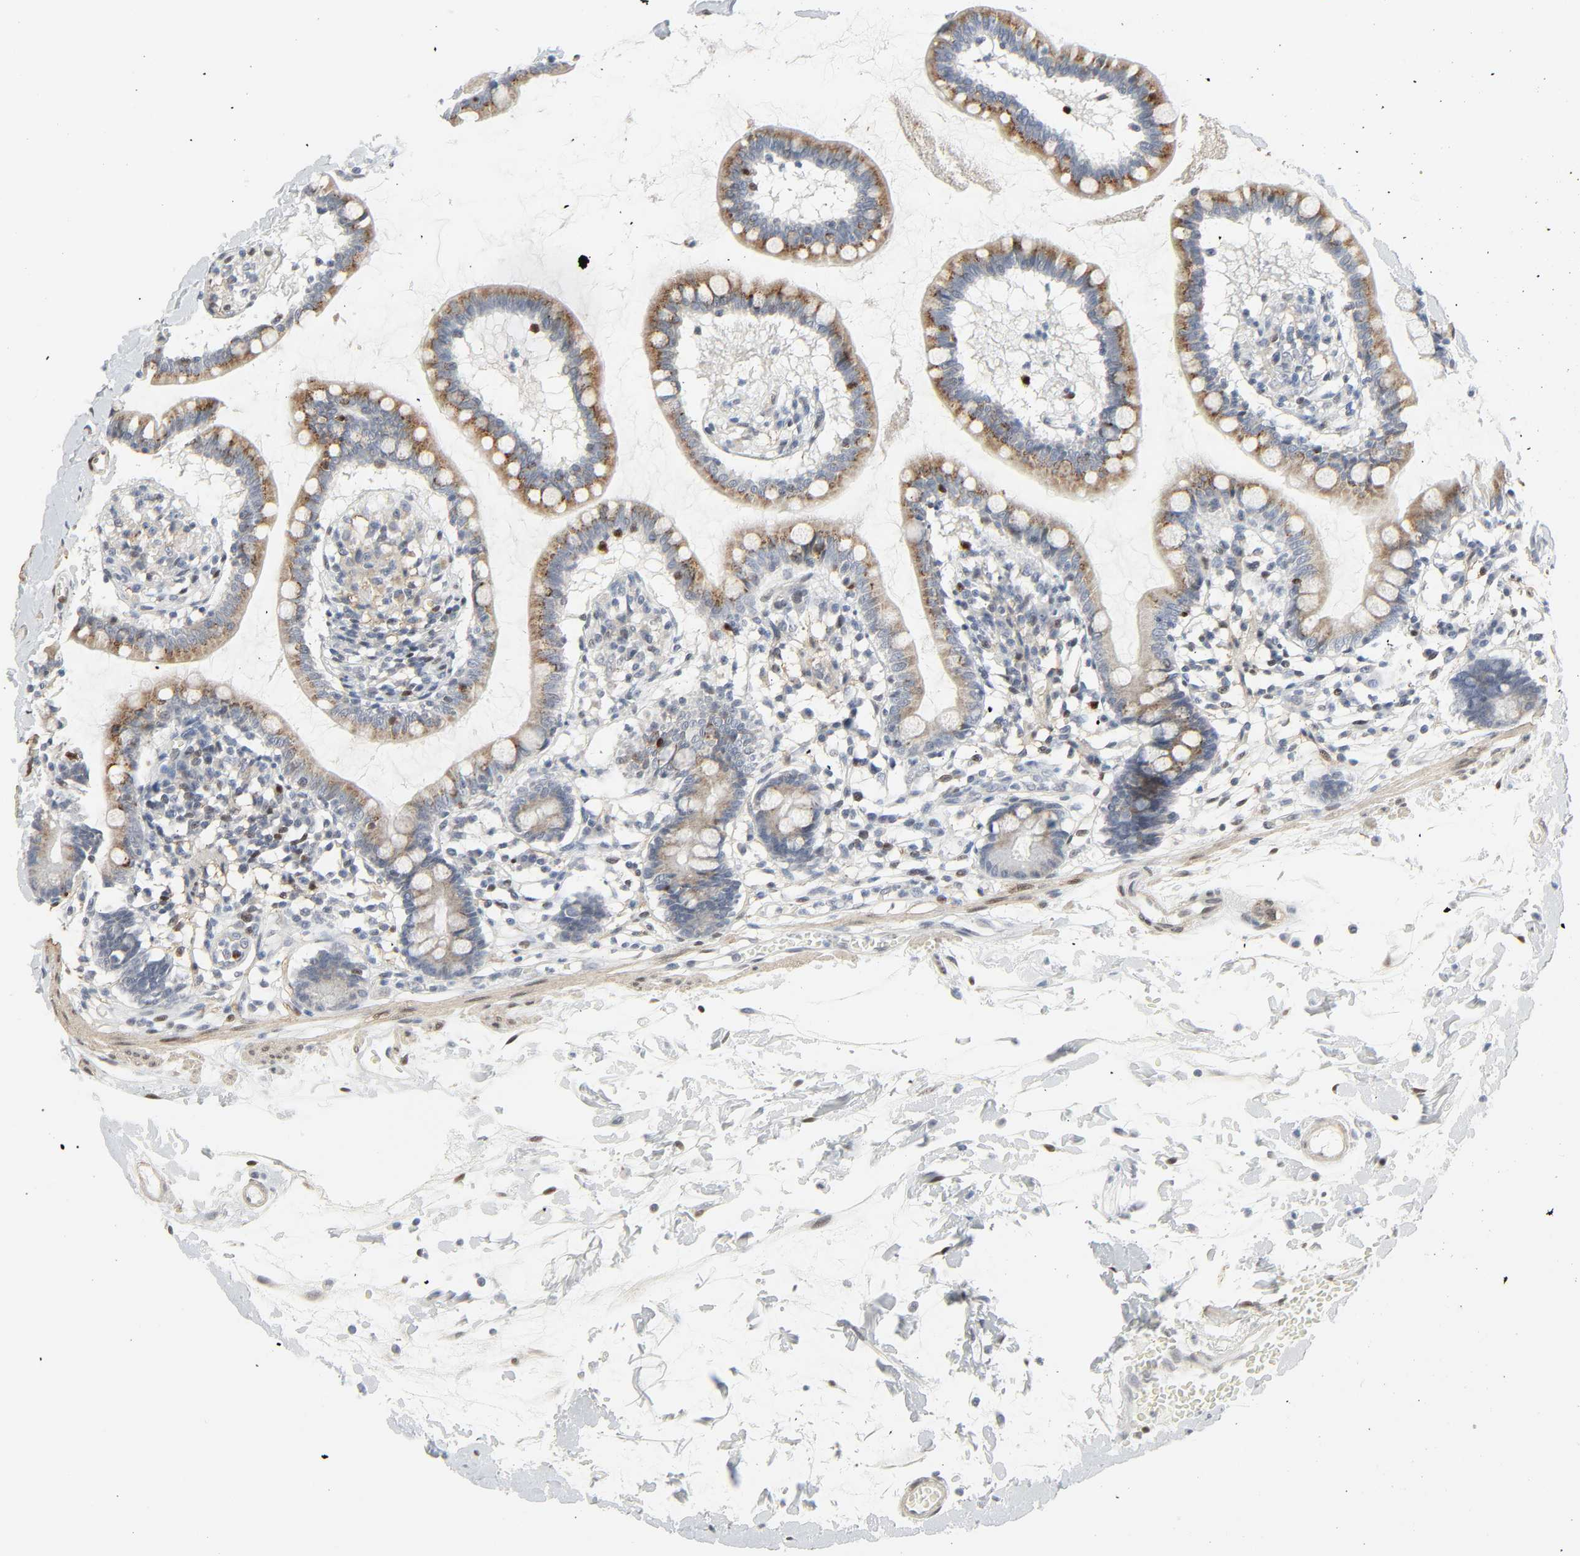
{"staining": {"intensity": "moderate", "quantity": ">75%", "location": "cytoplasmic/membranous"}, "tissue": "small intestine", "cell_type": "Glandular cells", "image_type": "normal", "snomed": [{"axis": "morphology", "description": "Normal tissue, NOS"}, {"axis": "topography", "description": "Small intestine"}], "caption": "This histopathology image shows IHC staining of benign human small intestine, with medium moderate cytoplasmic/membranous expression in approximately >75% of glandular cells.", "gene": "ZBTB16", "patient": {"sex": "female", "age": 61}}